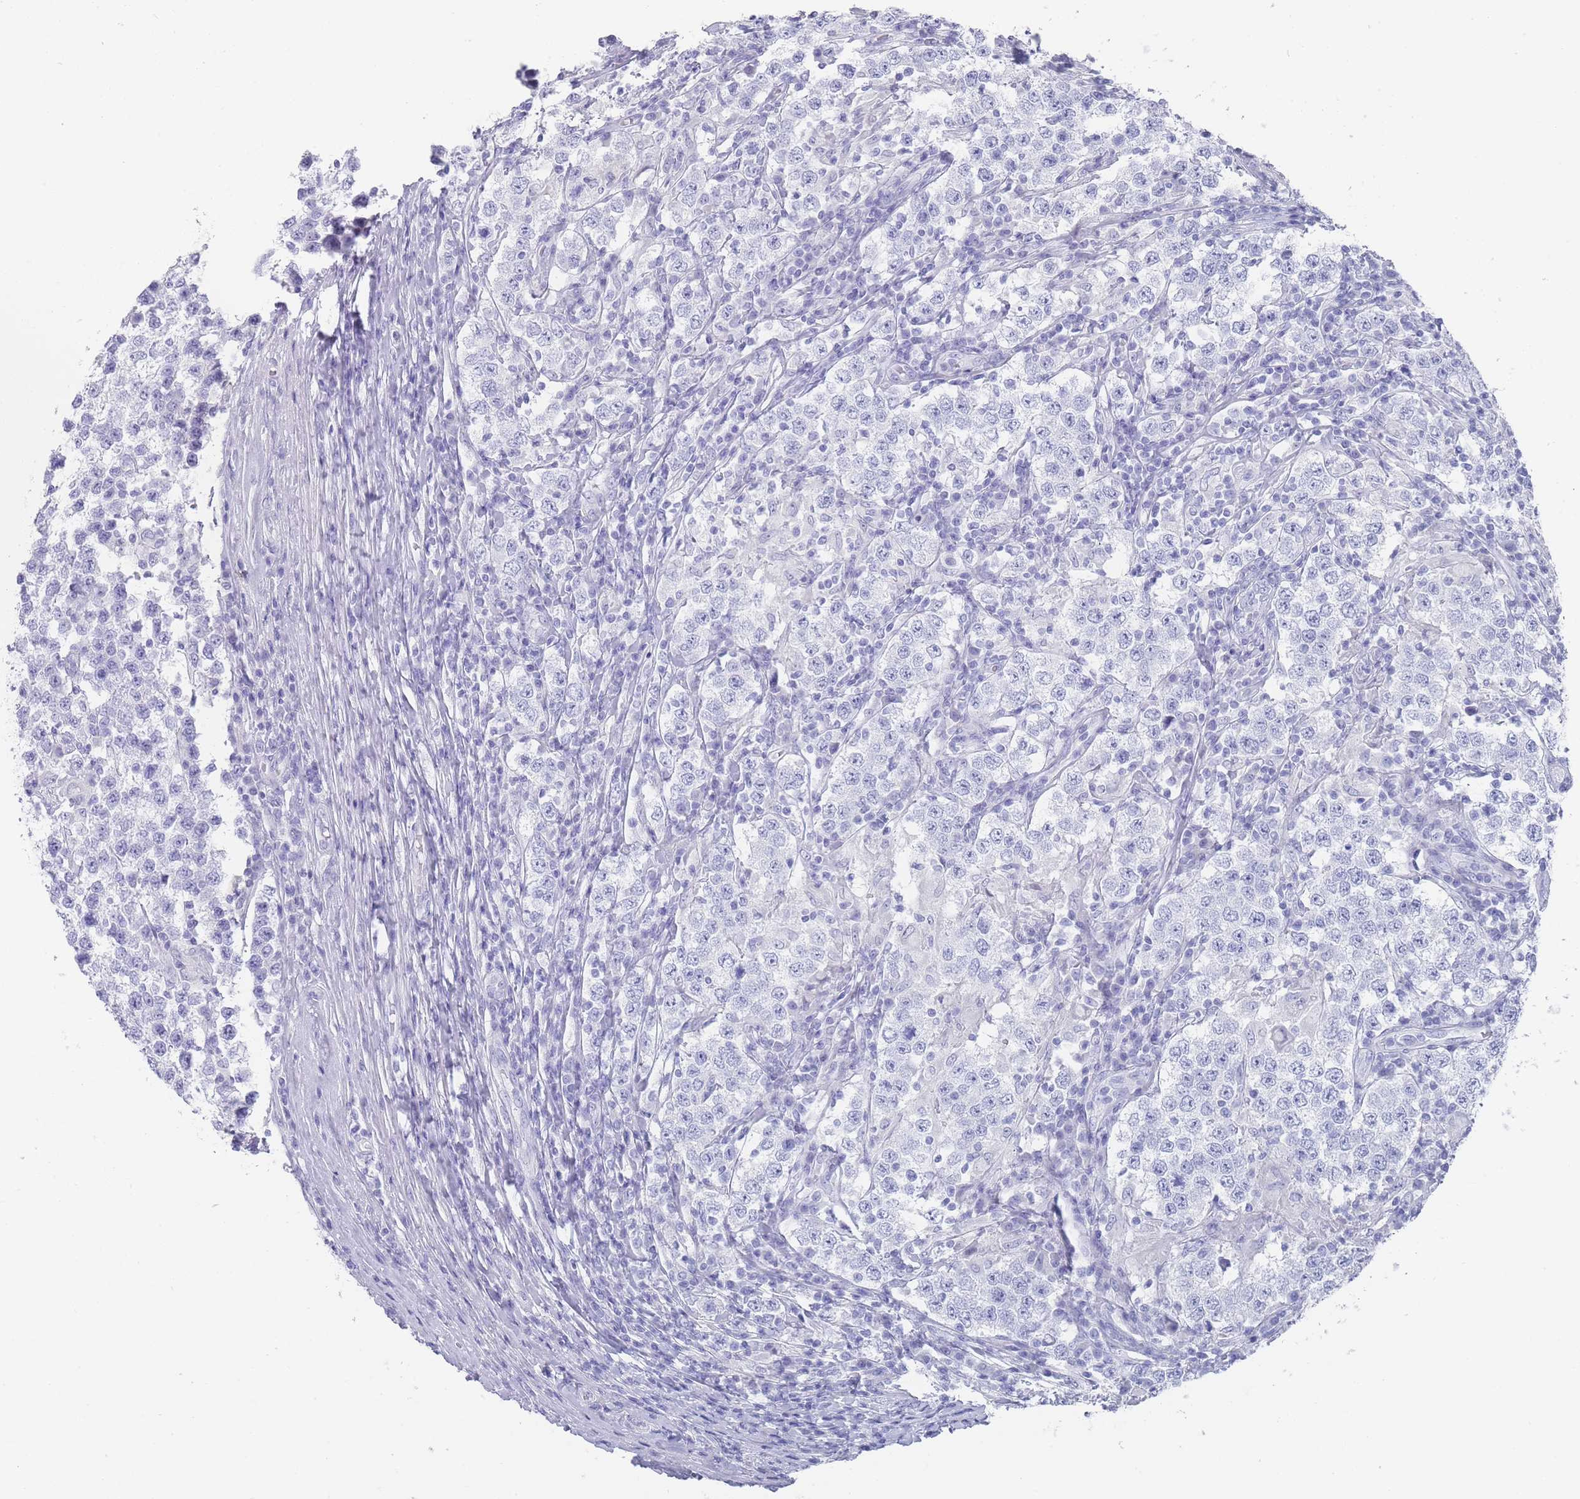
{"staining": {"intensity": "negative", "quantity": "none", "location": "none"}, "tissue": "testis cancer", "cell_type": "Tumor cells", "image_type": "cancer", "snomed": [{"axis": "morphology", "description": "Seminoma, NOS"}, {"axis": "morphology", "description": "Carcinoma, Embryonal, NOS"}, {"axis": "topography", "description": "Testis"}], "caption": "IHC image of neoplastic tissue: testis embryonal carcinoma stained with DAB (3,3'-diaminobenzidine) displays no significant protein positivity in tumor cells.", "gene": "RAB2B", "patient": {"sex": "male", "age": 41}}